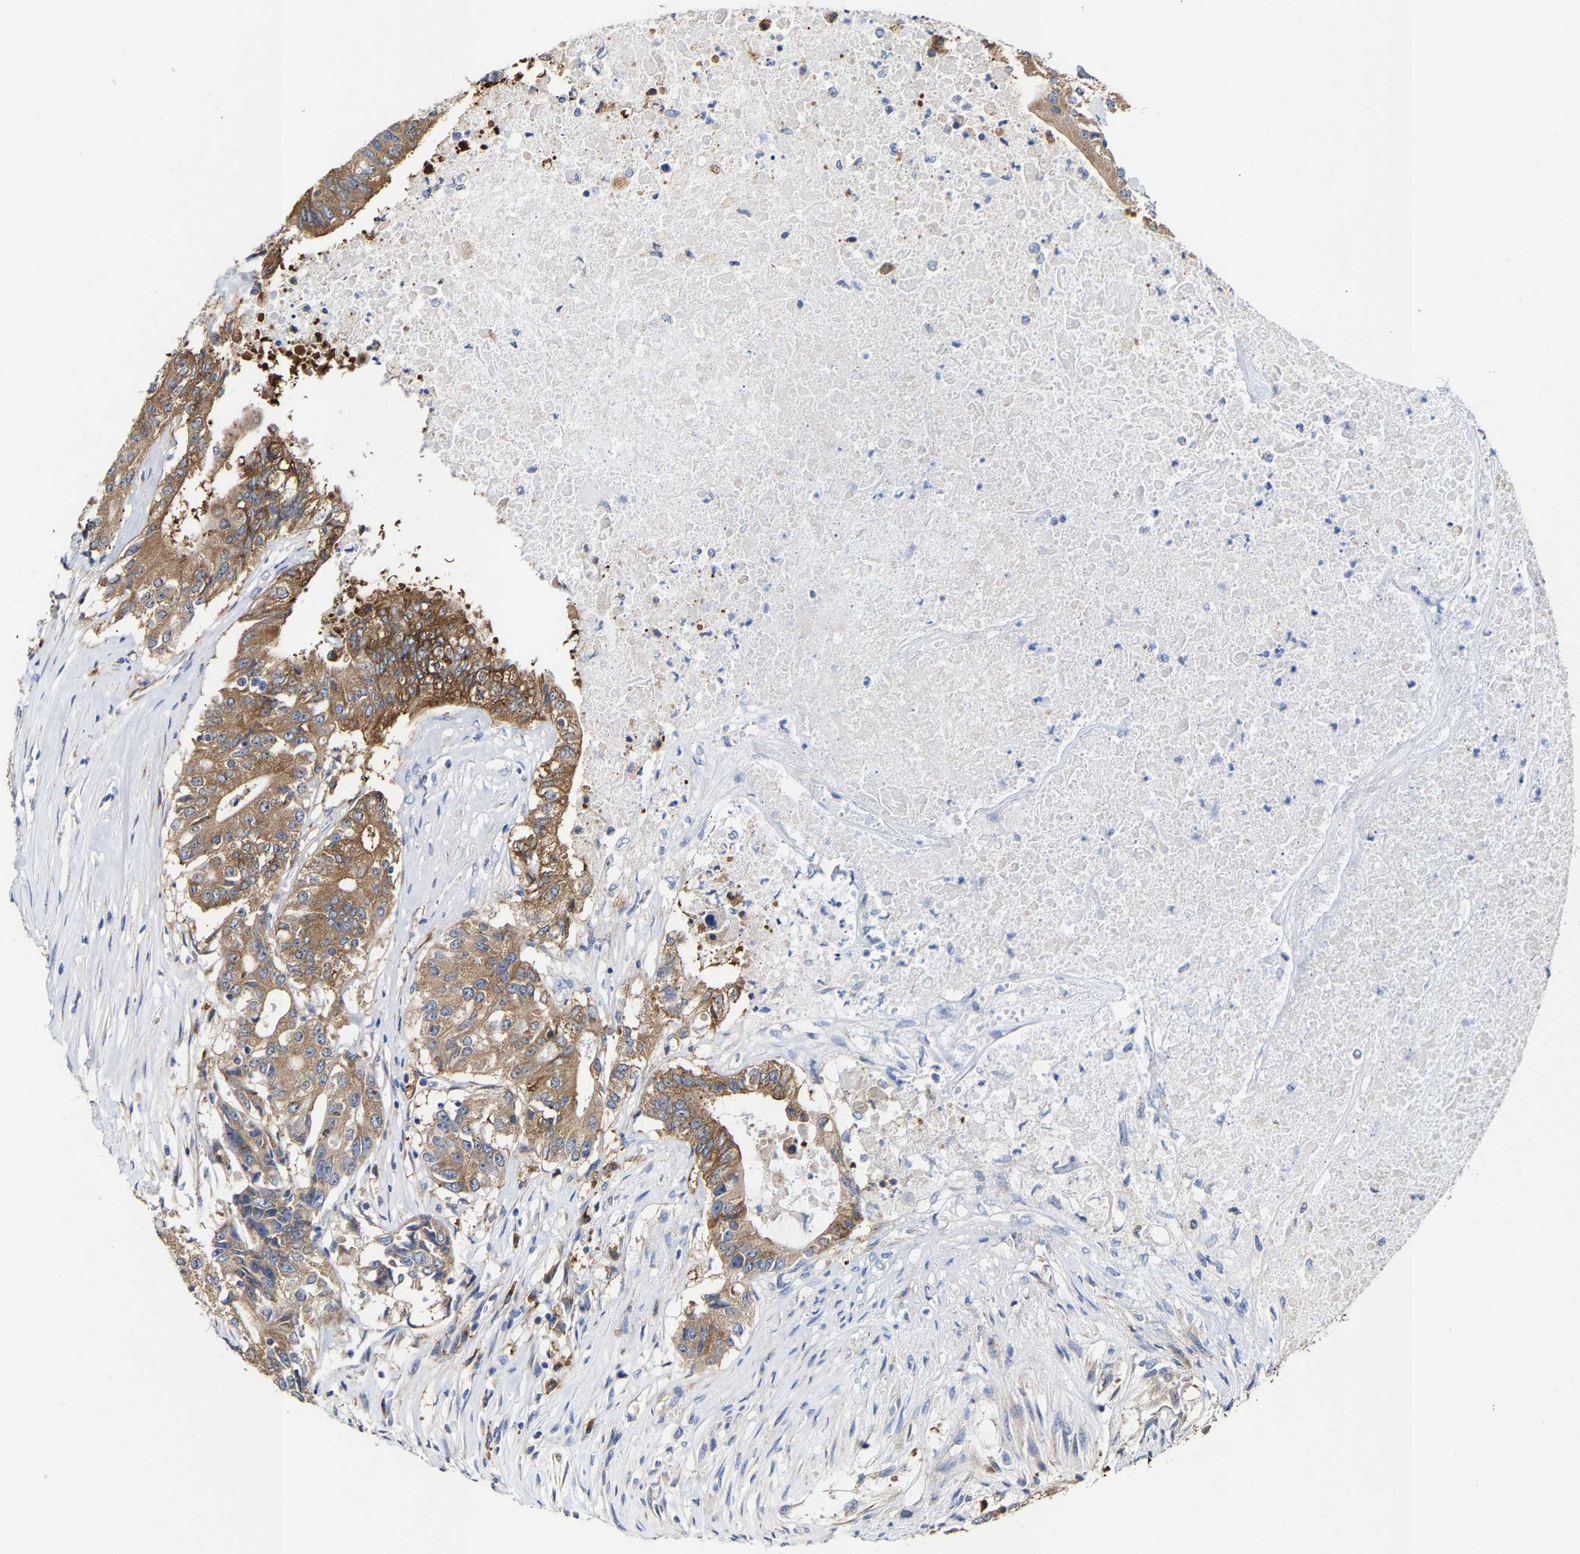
{"staining": {"intensity": "moderate", "quantity": ">75%", "location": "cytoplasmic/membranous"}, "tissue": "colorectal cancer", "cell_type": "Tumor cells", "image_type": "cancer", "snomed": [{"axis": "morphology", "description": "Adenocarcinoma, NOS"}, {"axis": "topography", "description": "Colon"}], "caption": "A brown stain labels moderate cytoplasmic/membranous staining of a protein in colorectal adenocarcinoma tumor cells.", "gene": "PPP1R15A", "patient": {"sex": "female", "age": 77}}